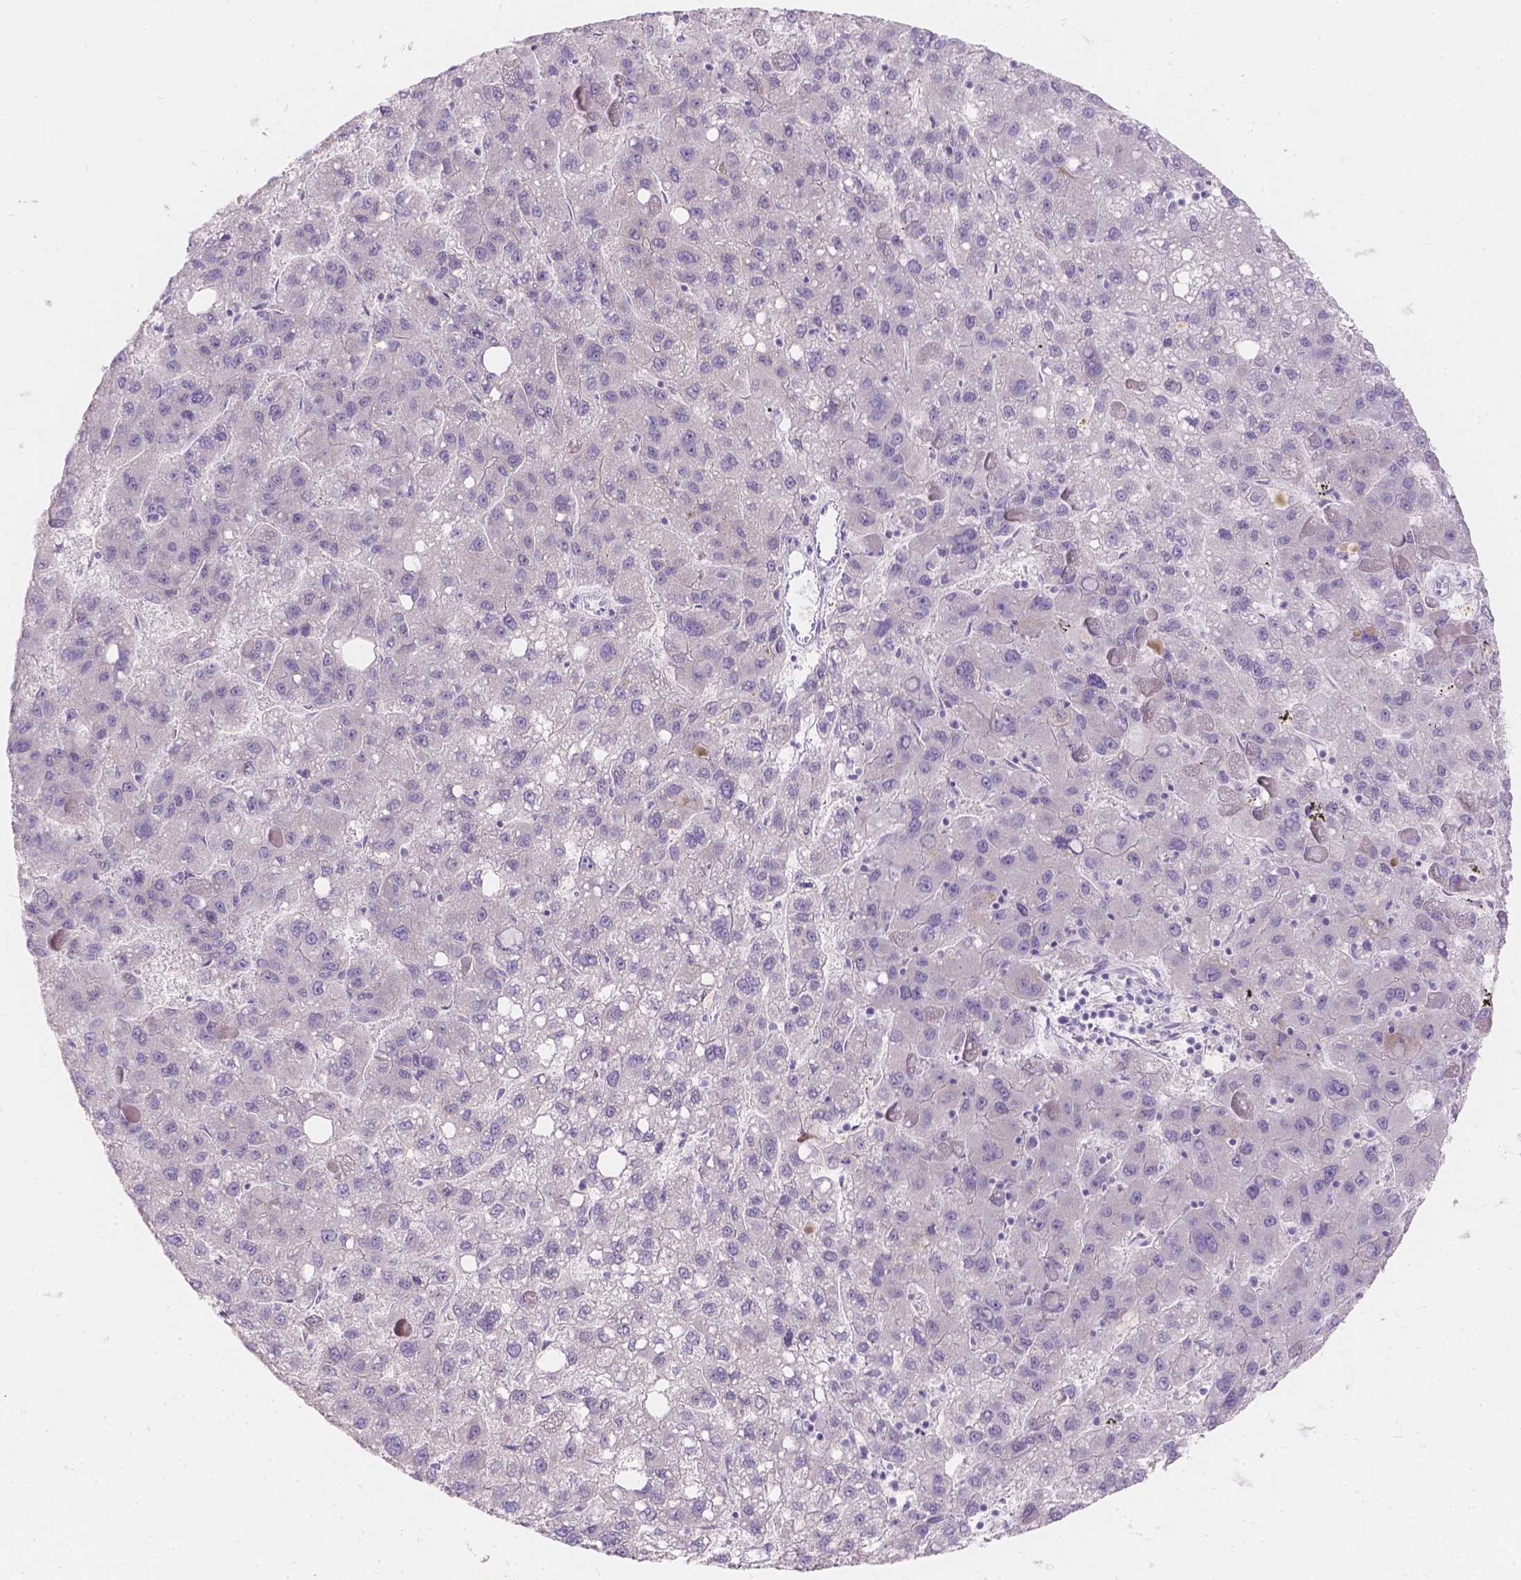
{"staining": {"intensity": "negative", "quantity": "none", "location": "none"}, "tissue": "liver cancer", "cell_type": "Tumor cells", "image_type": "cancer", "snomed": [{"axis": "morphology", "description": "Carcinoma, Hepatocellular, NOS"}, {"axis": "topography", "description": "Liver"}], "caption": "A photomicrograph of human hepatocellular carcinoma (liver) is negative for staining in tumor cells.", "gene": "HTN3", "patient": {"sex": "female", "age": 82}}